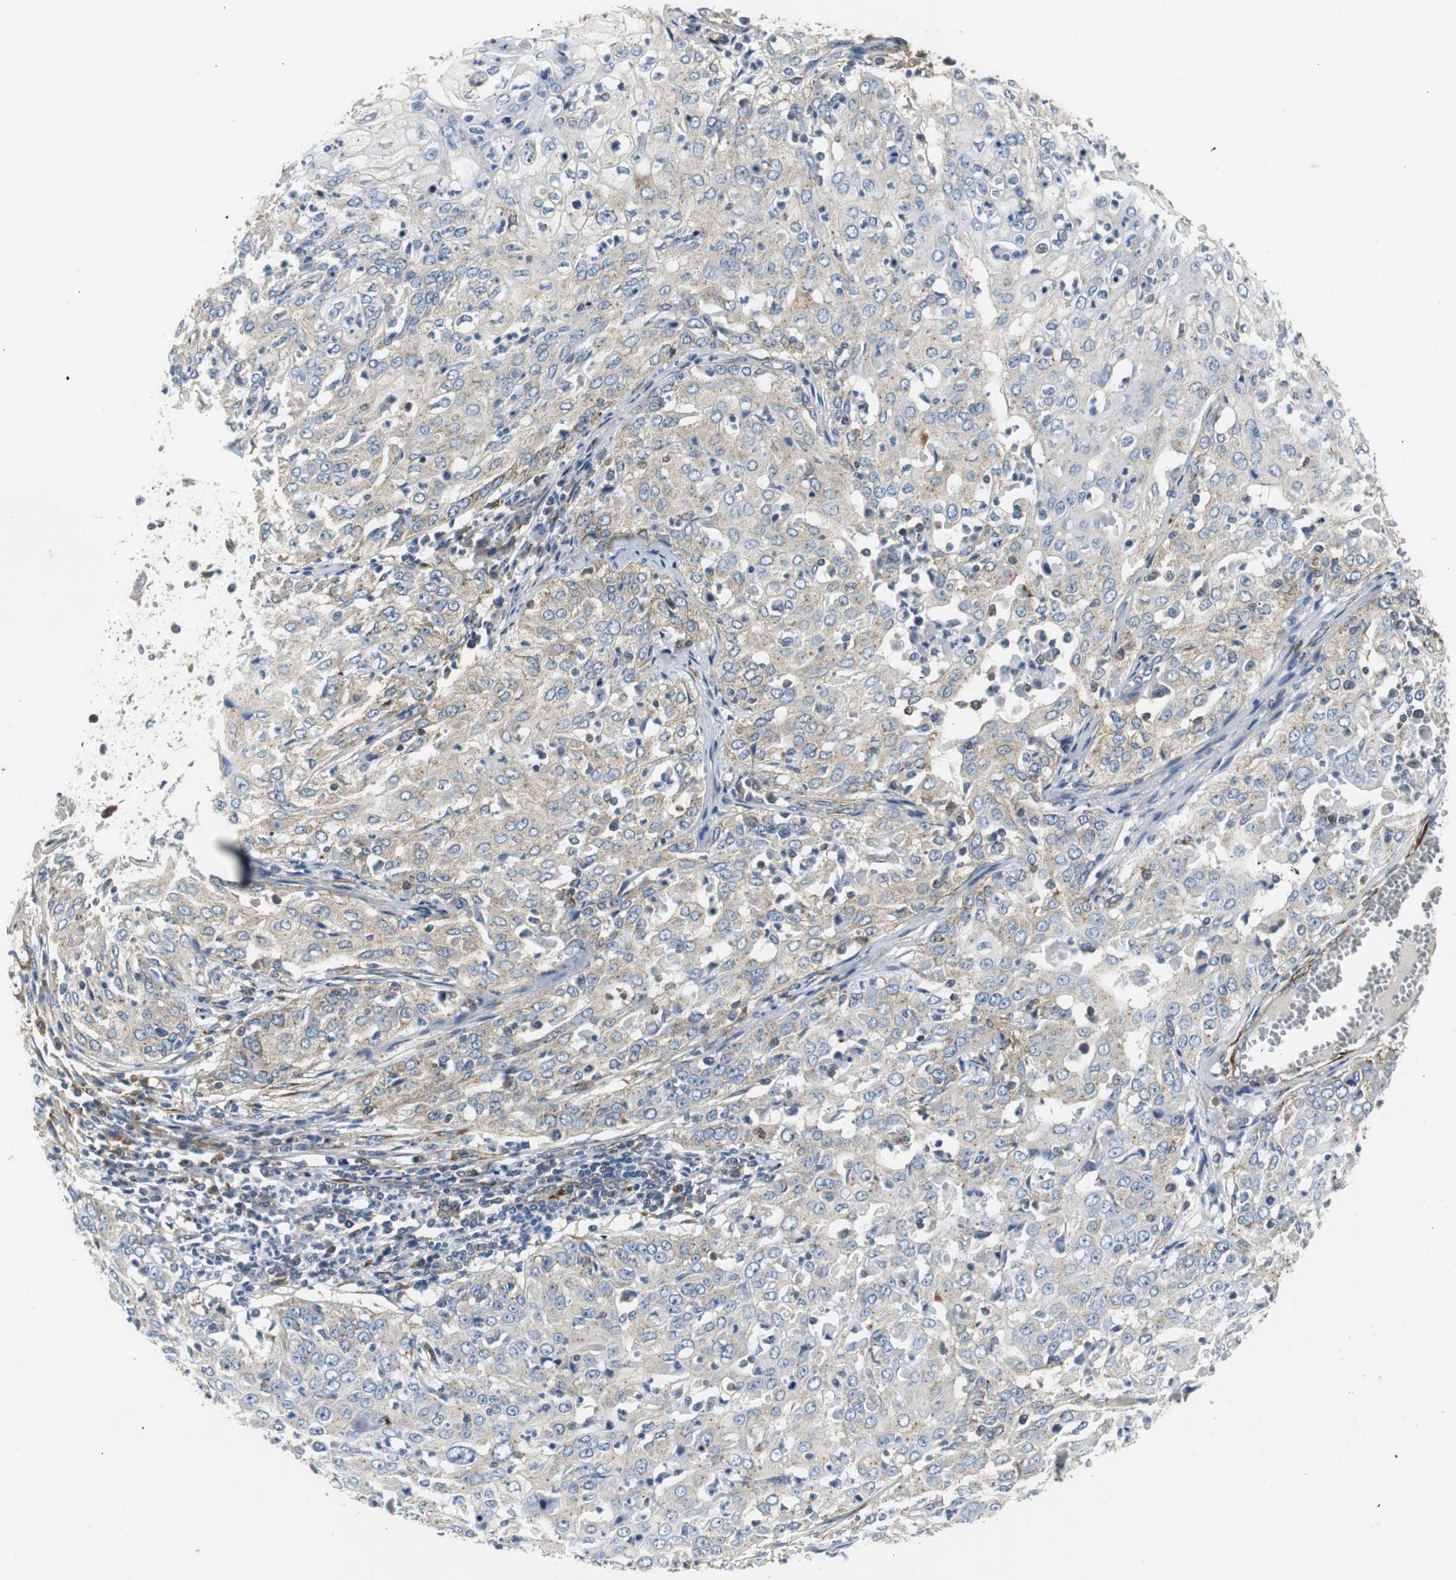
{"staining": {"intensity": "weak", "quantity": ">75%", "location": "cytoplasmic/membranous"}, "tissue": "cervical cancer", "cell_type": "Tumor cells", "image_type": "cancer", "snomed": [{"axis": "morphology", "description": "Squamous cell carcinoma, NOS"}, {"axis": "topography", "description": "Cervix"}], "caption": "This is a photomicrograph of immunohistochemistry staining of cervical cancer (squamous cell carcinoma), which shows weak expression in the cytoplasmic/membranous of tumor cells.", "gene": "ISCU", "patient": {"sex": "female", "age": 39}}